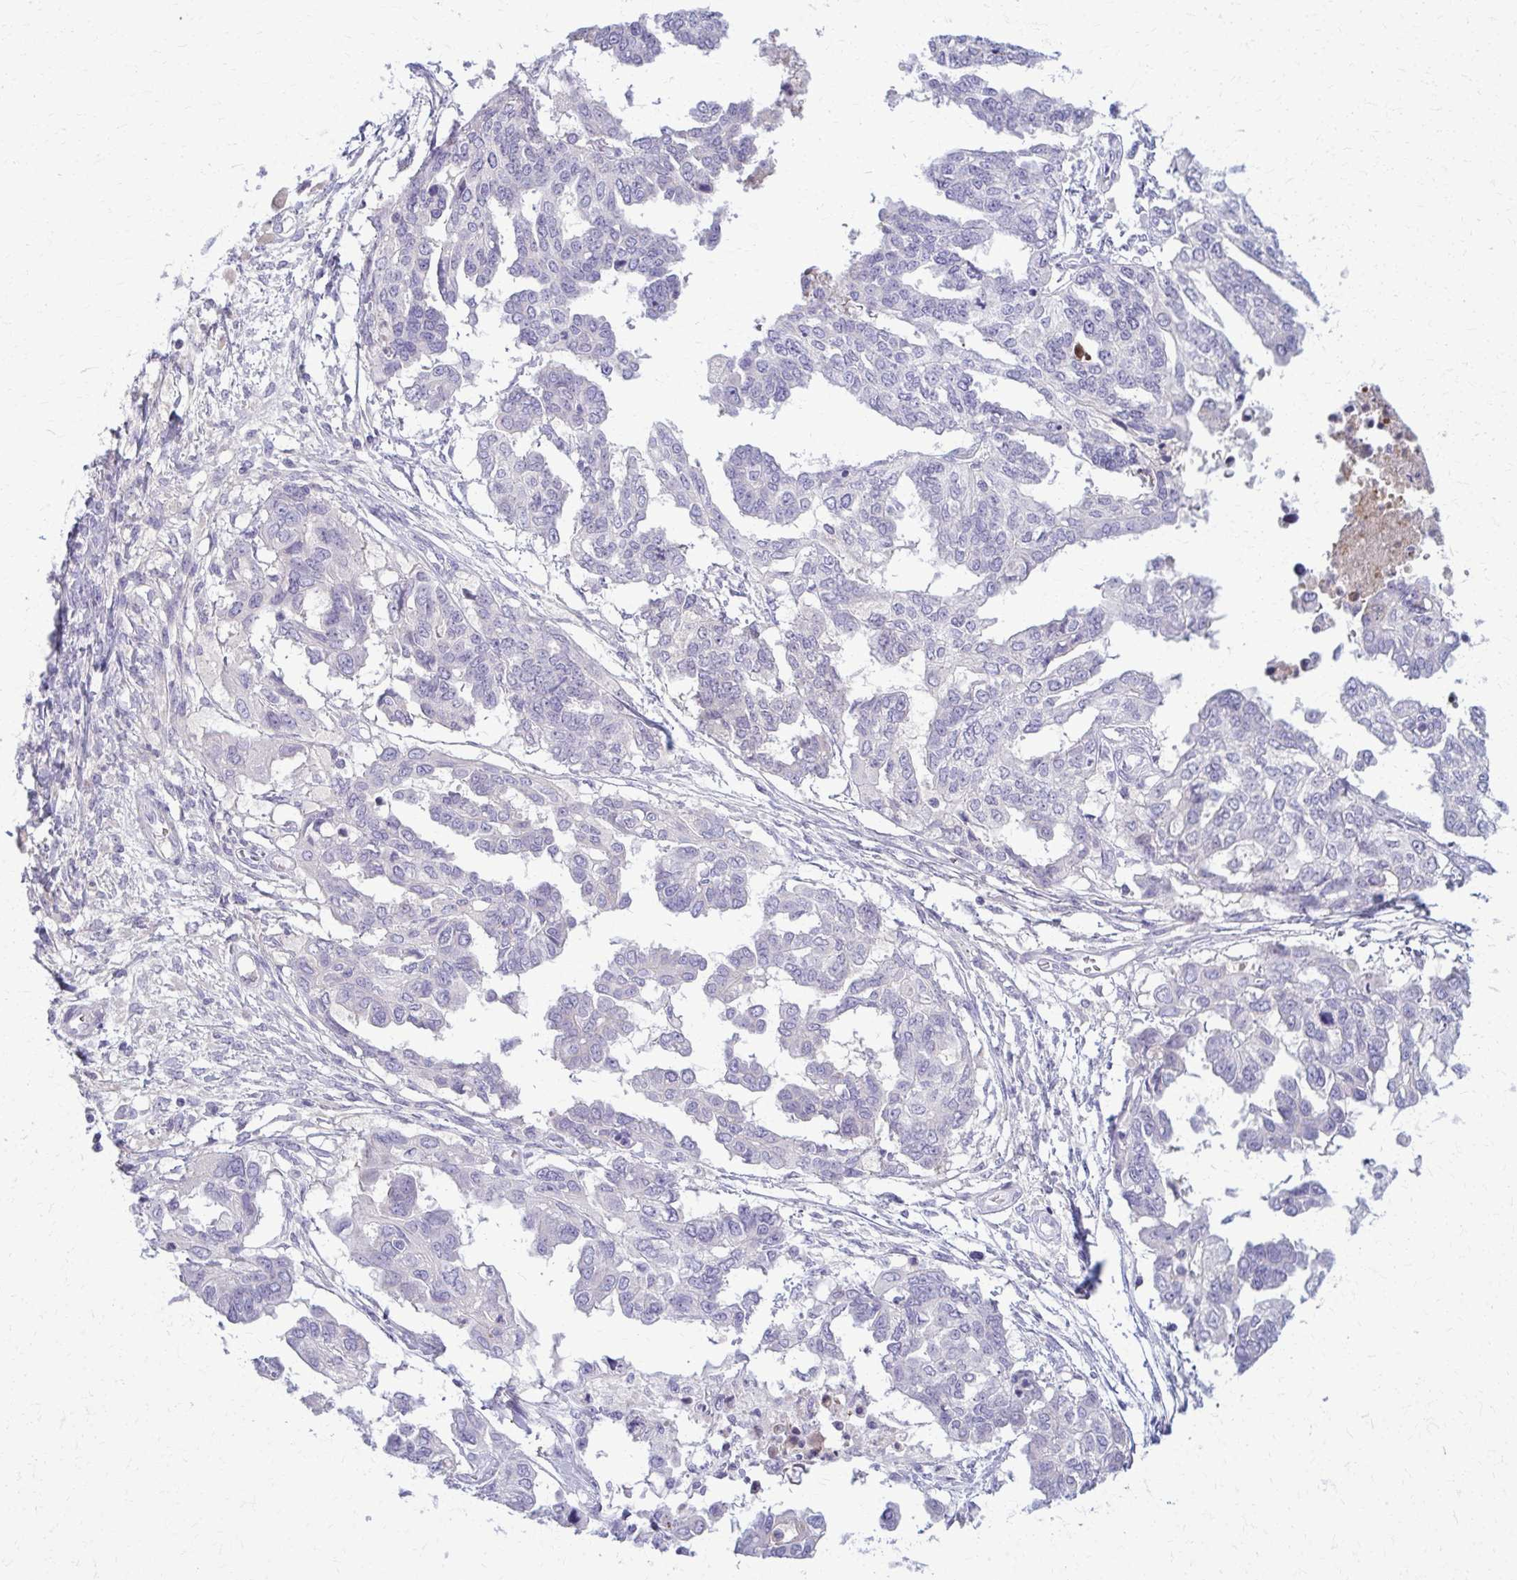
{"staining": {"intensity": "negative", "quantity": "none", "location": "none"}, "tissue": "ovarian cancer", "cell_type": "Tumor cells", "image_type": "cancer", "snomed": [{"axis": "morphology", "description": "Cystadenocarcinoma, serous, NOS"}, {"axis": "topography", "description": "Ovary"}], "caption": "This is an IHC micrograph of ovarian cancer (serous cystadenocarcinoma). There is no expression in tumor cells.", "gene": "OR4M1", "patient": {"sex": "female", "age": 53}}